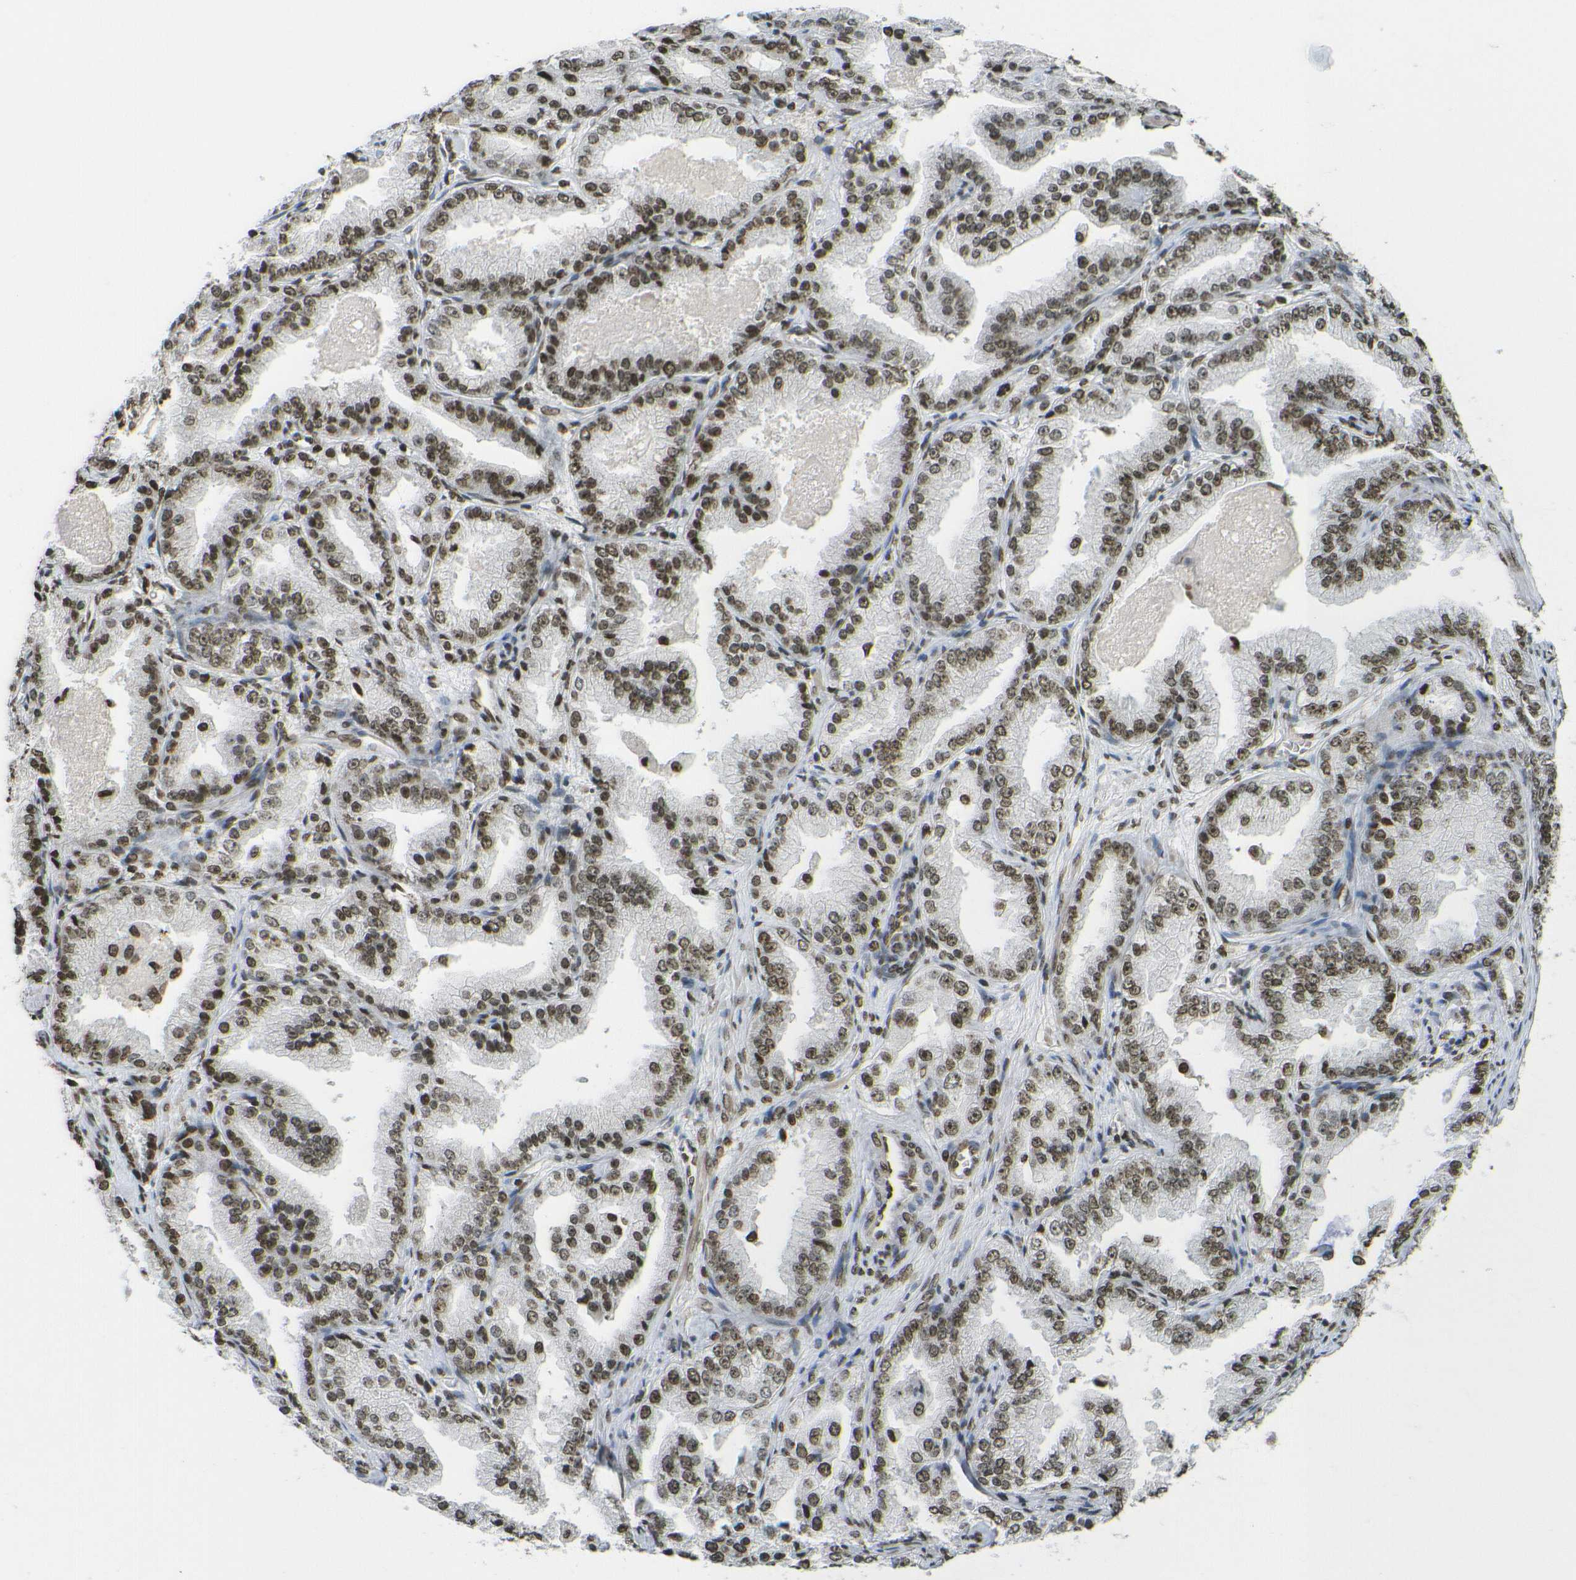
{"staining": {"intensity": "moderate", "quantity": ">75%", "location": "nuclear"}, "tissue": "prostate cancer", "cell_type": "Tumor cells", "image_type": "cancer", "snomed": [{"axis": "morphology", "description": "Adenocarcinoma, High grade"}, {"axis": "topography", "description": "Prostate"}], "caption": "Immunohistochemical staining of human prostate cancer (adenocarcinoma (high-grade)) demonstrates medium levels of moderate nuclear protein staining in about >75% of tumor cells.", "gene": "H4C16", "patient": {"sex": "male", "age": 61}}